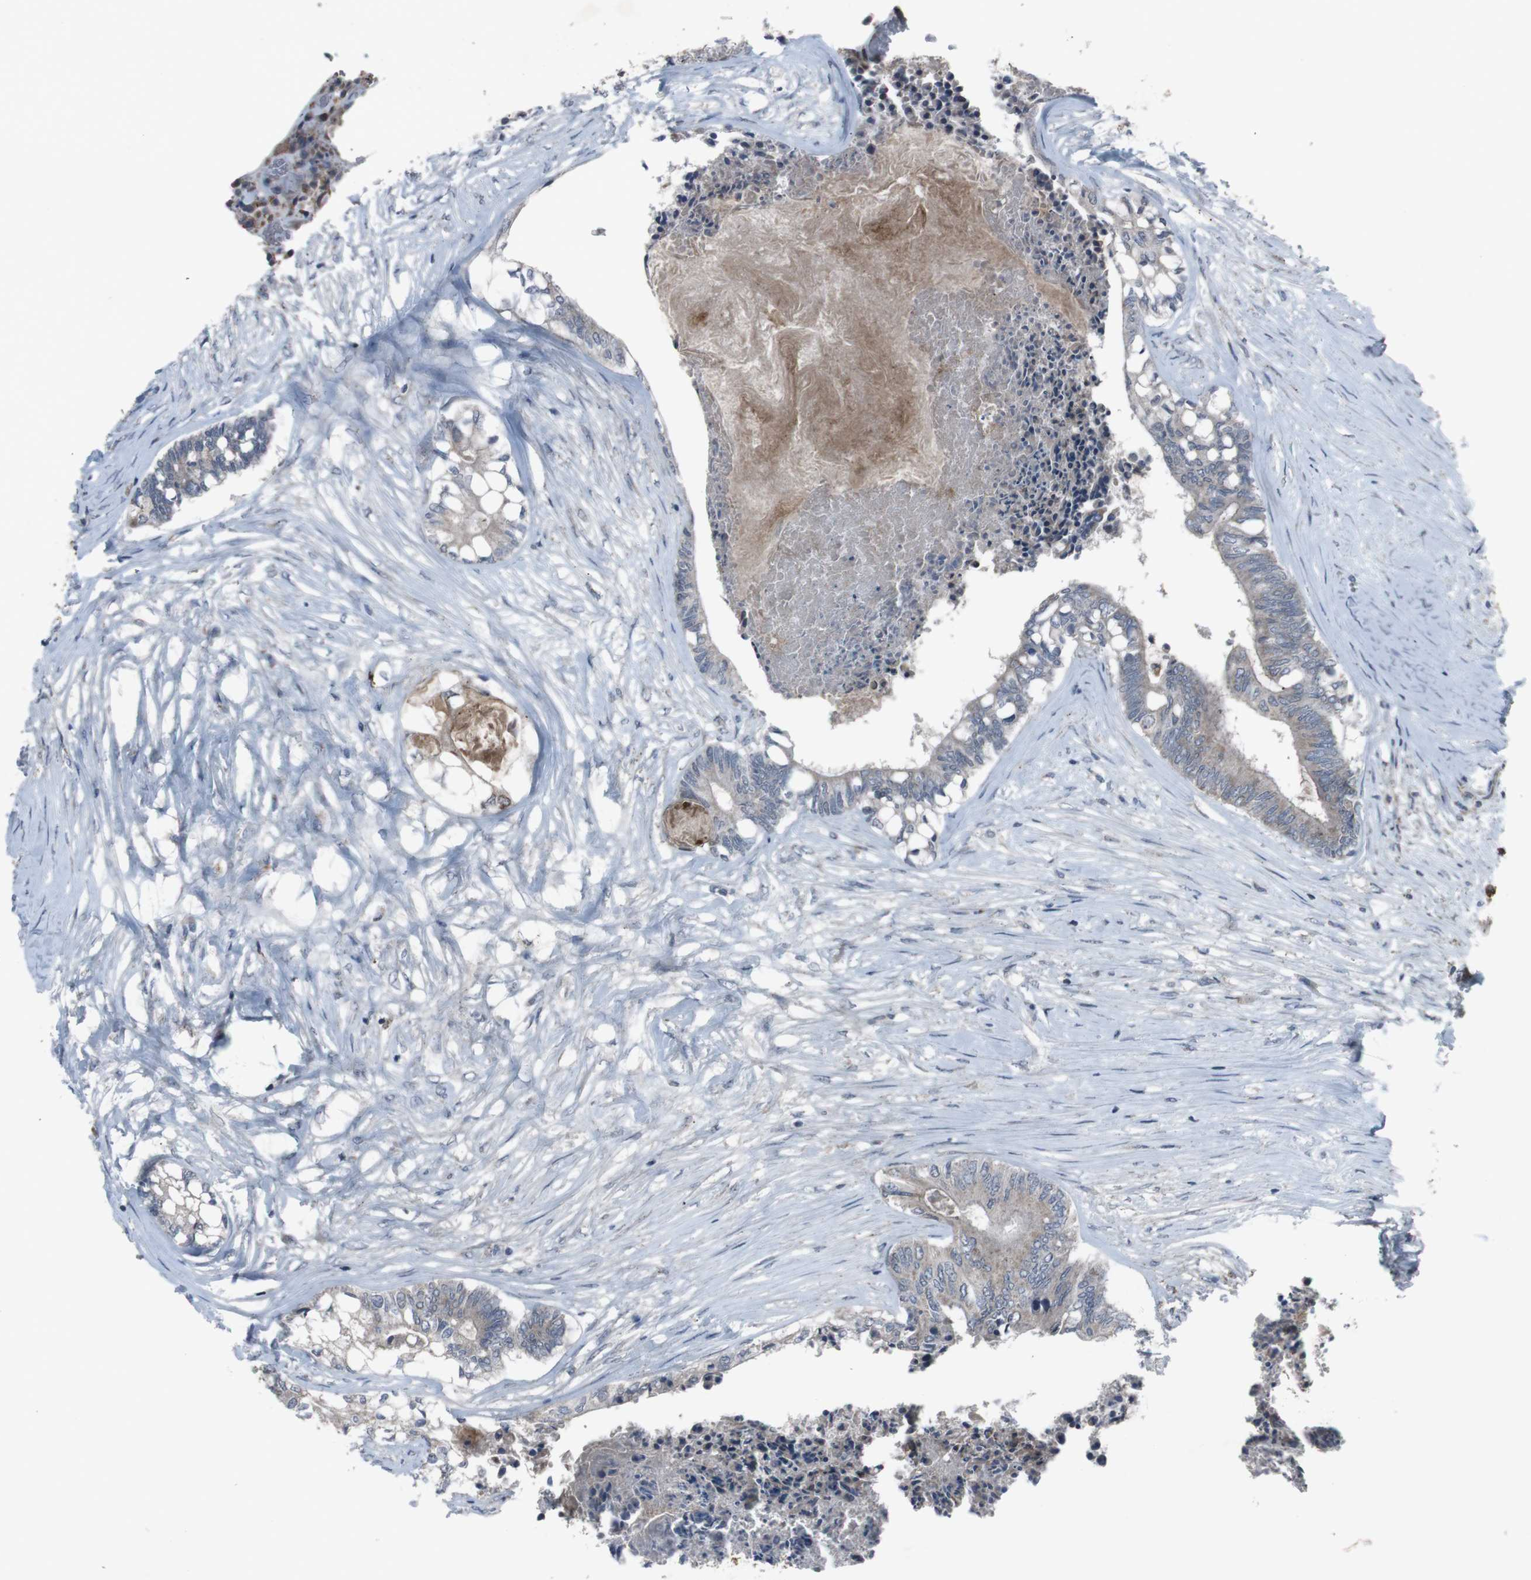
{"staining": {"intensity": "weak", "quantity": ">75%", "location": "cytoplasmic/membranous"}, "tissue": "colorectal cancer", "cell_type": "Tumor cells", "image_type": "cancer", "snomed": [{"axis": "morphology", "description": "Adenocarcinoma, NOS"}, {"axis": "topography", "description": "Rectum"}], "caption": "Protein expression analysis of human colorectal adenocarcinoma reveals weak cytoplasmic/membranous expression in approximately >75% of tumor cells. (DAB IHC, brown staining for protein, blue staining for nuclei).", "gene": "EFNA5", "patient": {"sex": "male", "age": 63}}